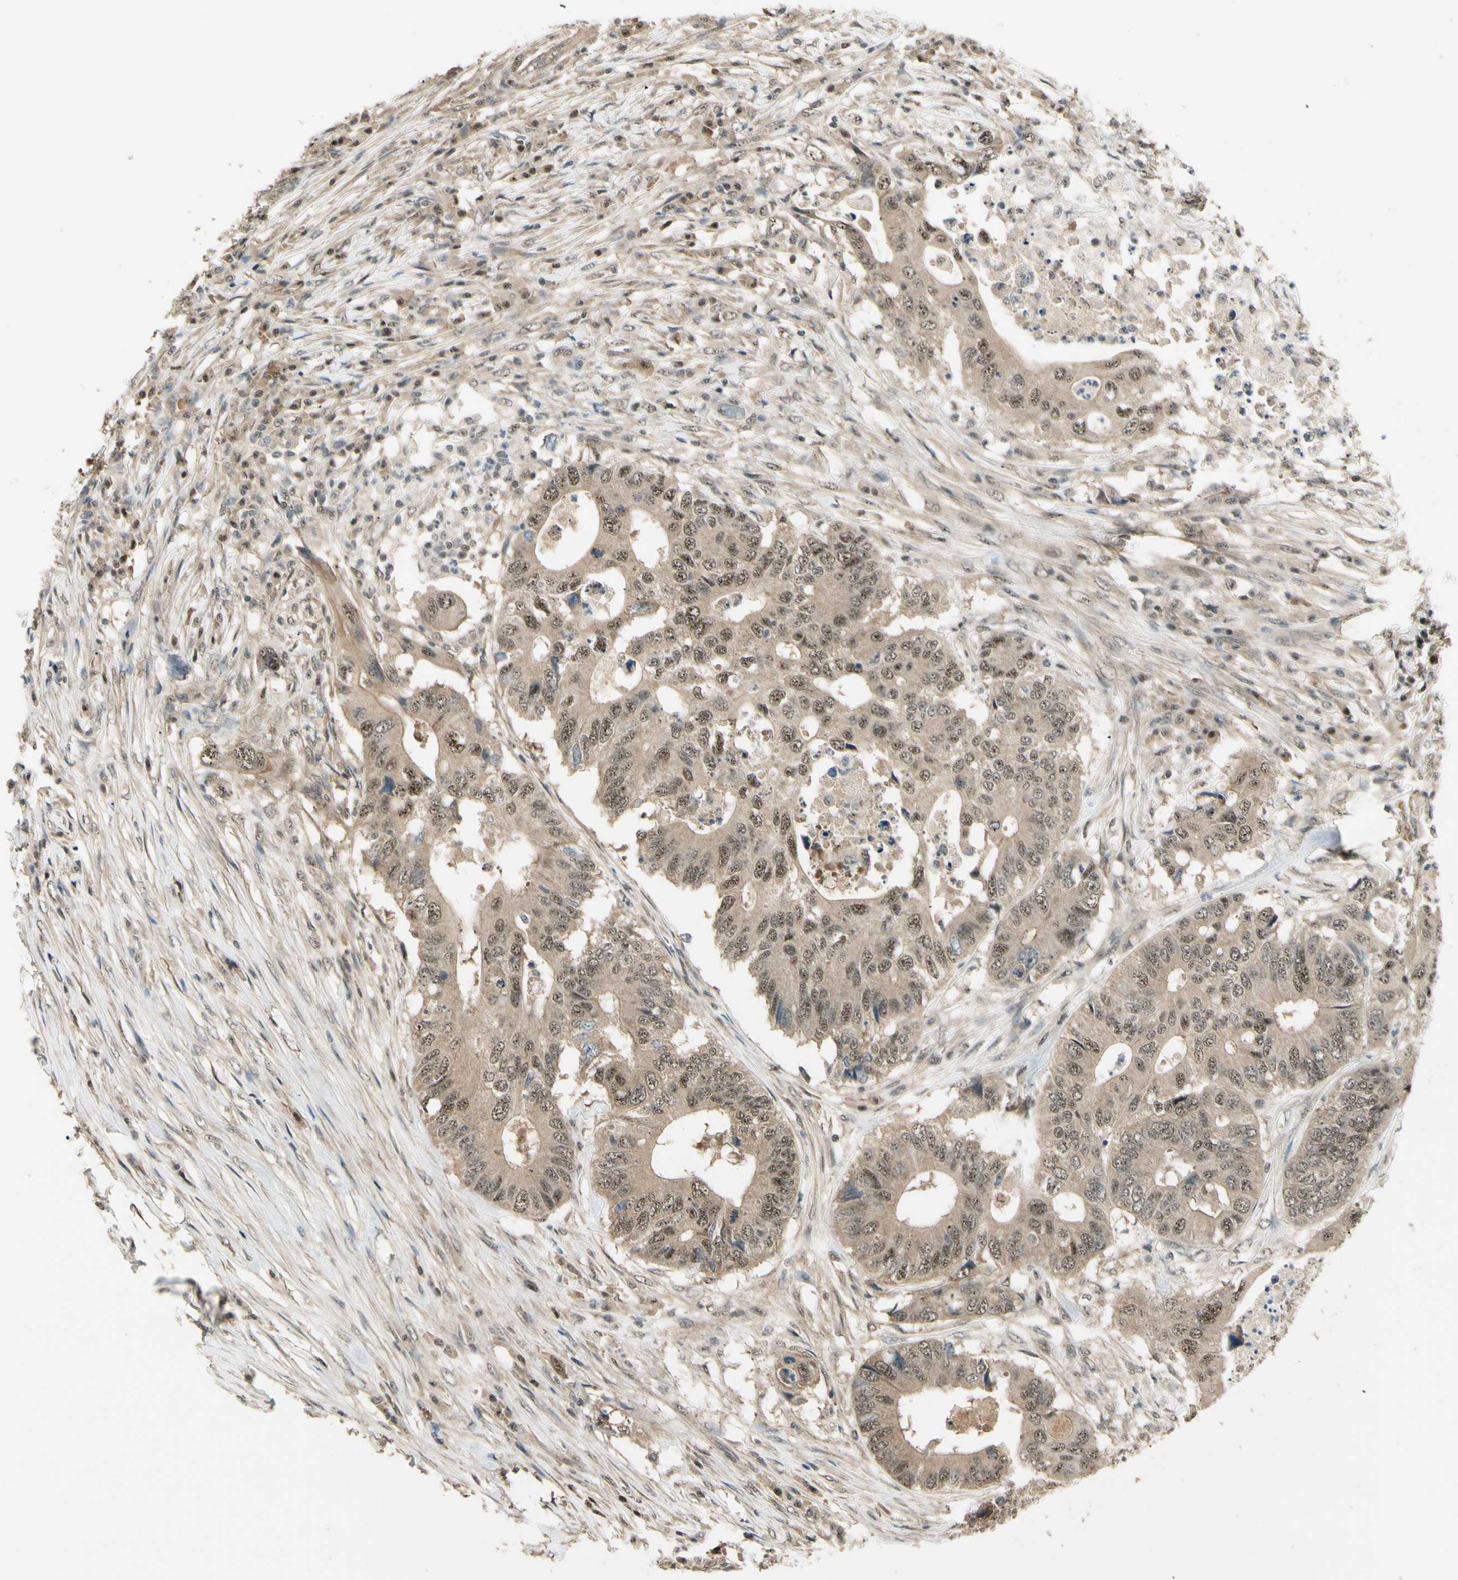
{"staining": {"intensity": "moderate", "quantity": "25%-75%", "location": "cytoplasmic/membranous,nuclear"}, "tissue": "colorectal cancer", "cell_type": "Tumor cells", "image_type": "cancer", "snomed": [{"axis": "morphology", "description": "Adenocarcinoma, NOS"}, {"axis": "topography", "description": "Colon"}], "caption": "Human colorectal cancer stained with a protein marker demonstrates moderate staining in tumor cells.", "gene": "MCPH1", "patient": {"sex": "male", "age": 71}}